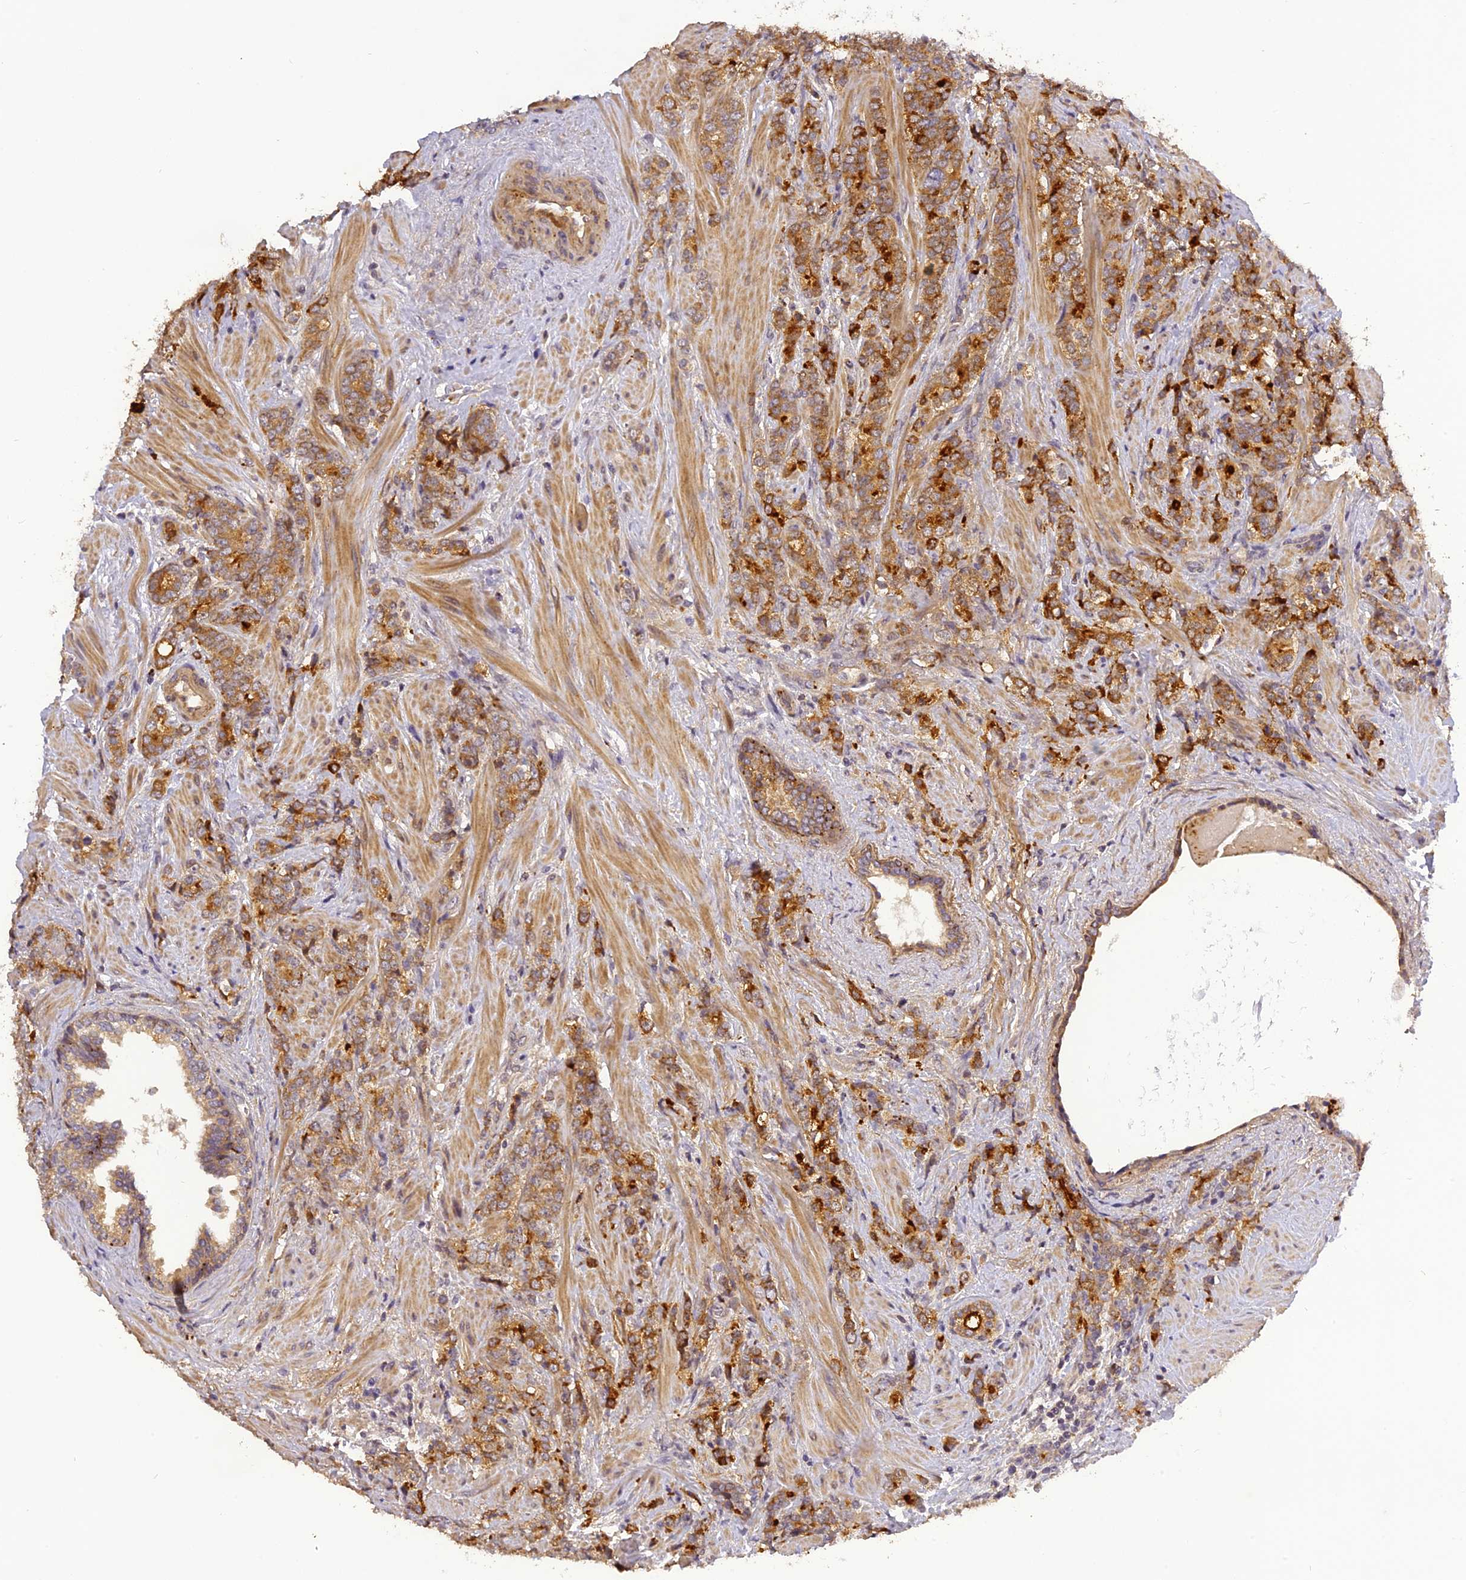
{"staining": {"intensity": "moderate", "quantity": ">75%", "location": "cytoplasmic/membranous"}, "tissue": "prostate cancer", "cell_type": "Tumor cells", "image_type": "cancer", "snomed": [{"axis": "morphology", "description": "Adenocarcinoma, High grade"}, {"axis": "topography", "description": "Prostate"}], "caption": "Immunohistochemical staining of human prostate cancer (adenocarcinoma (high-grade)) displays medium levels of moderate cytoplasmic/membranous positivity in about >75% of tumor cells.", "gene": "FNIP2", "patient": {"sex": "male", "age": 64}}